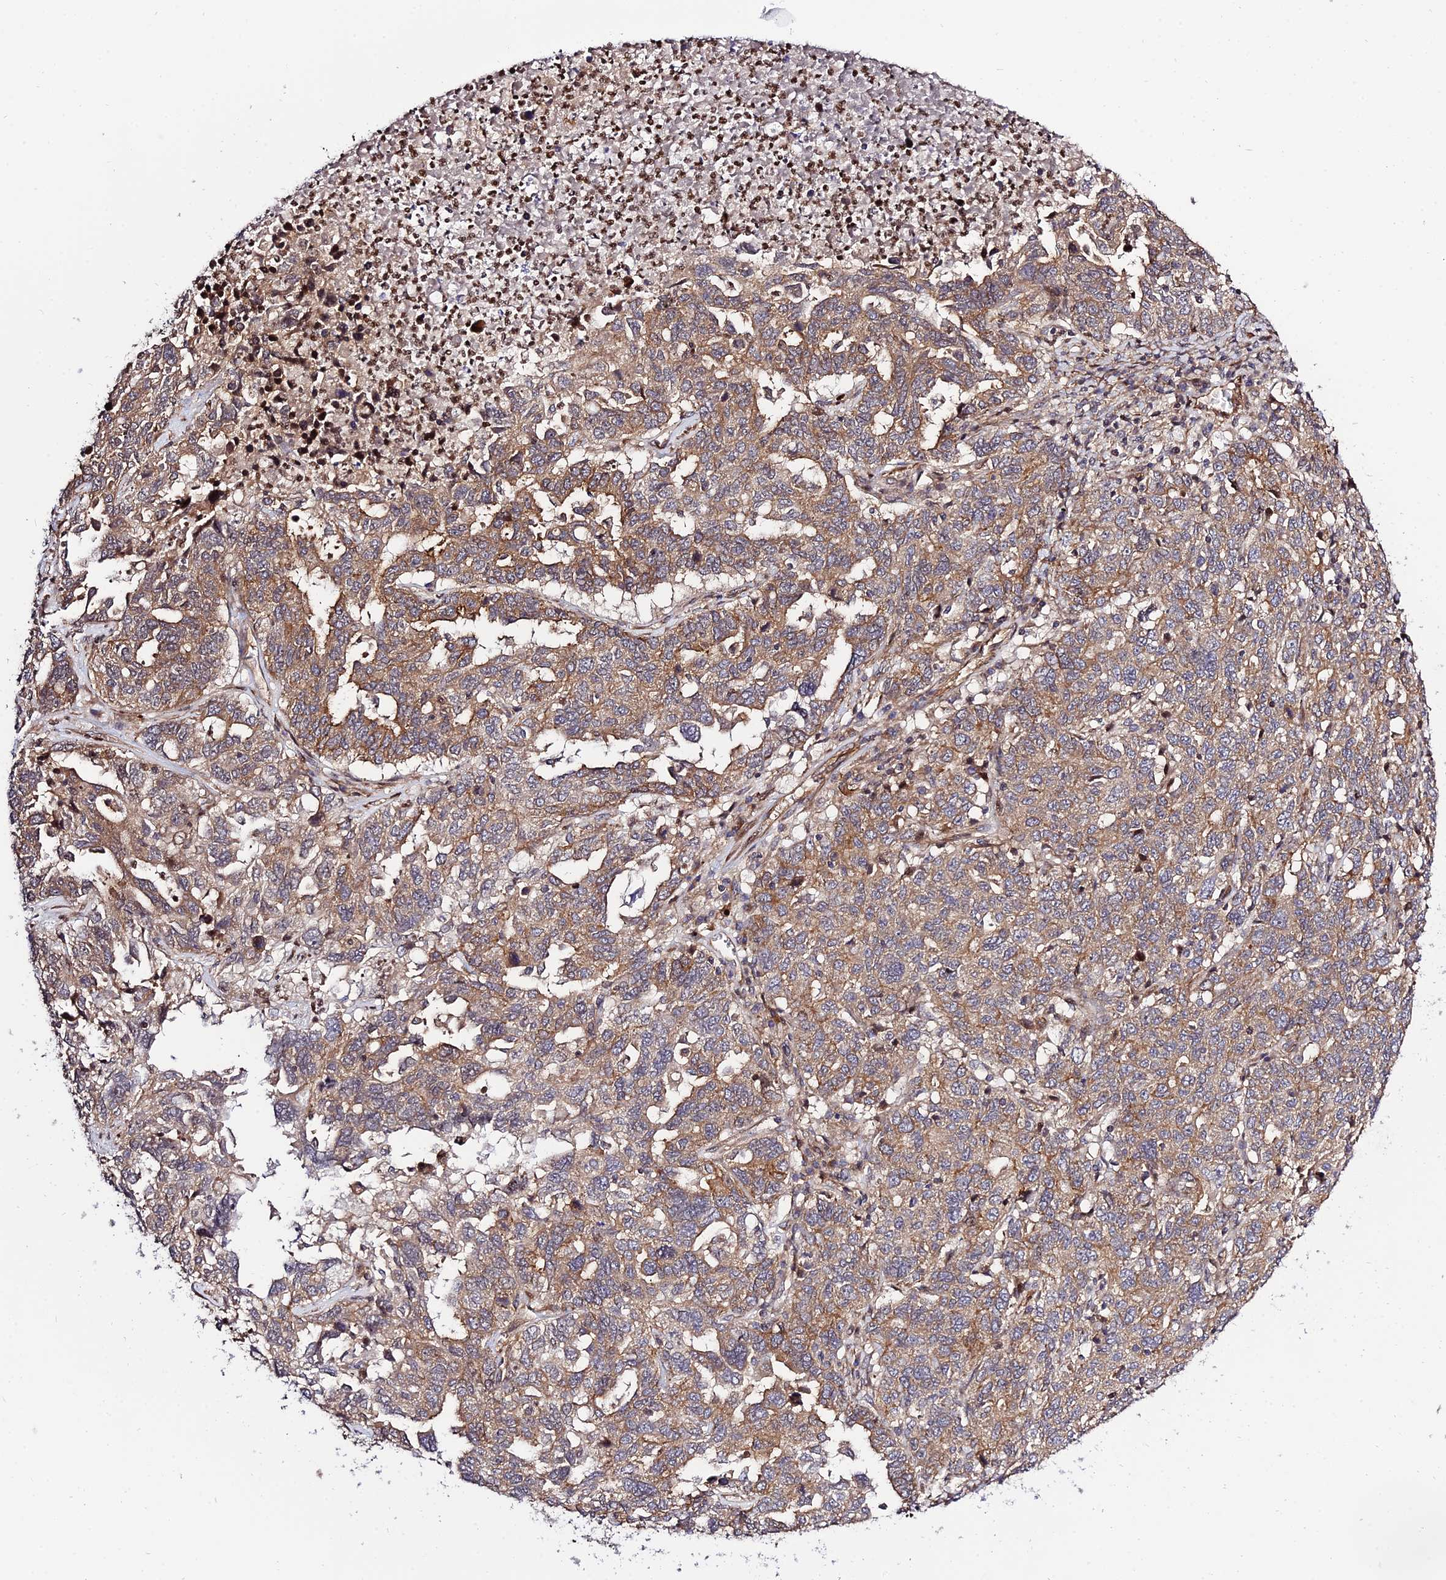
{"staining": {"intensity": "moderate", "quantity": ">75%", "location": "cytoplasmic/membranous"}, "tissue": "ovarian cancer", "cell_type": "Tumor cells", "image_type": "cancer", "snomed": [{"axis": "morphology", "description": "Carcinoma, endometroid"}, {"axis": "topography", "description": "Ovary"}], "caption": "Immunohistochemistry staining of ovarian cancer (endometroid carcinoma), which exhibits medium levels of moderate cytoplasmic/membranous staining in about >75% of tumor cells indicating moderate cytoplasmic/membranous protein expression. The staining was performed using DAB (3,3'-diaminobenzidine) (brown) for protein detection and nuclei were counterstained in hematoxylin (blue).", "gene": "SMG6", "patient": {"sex": "female", "age": 62}}